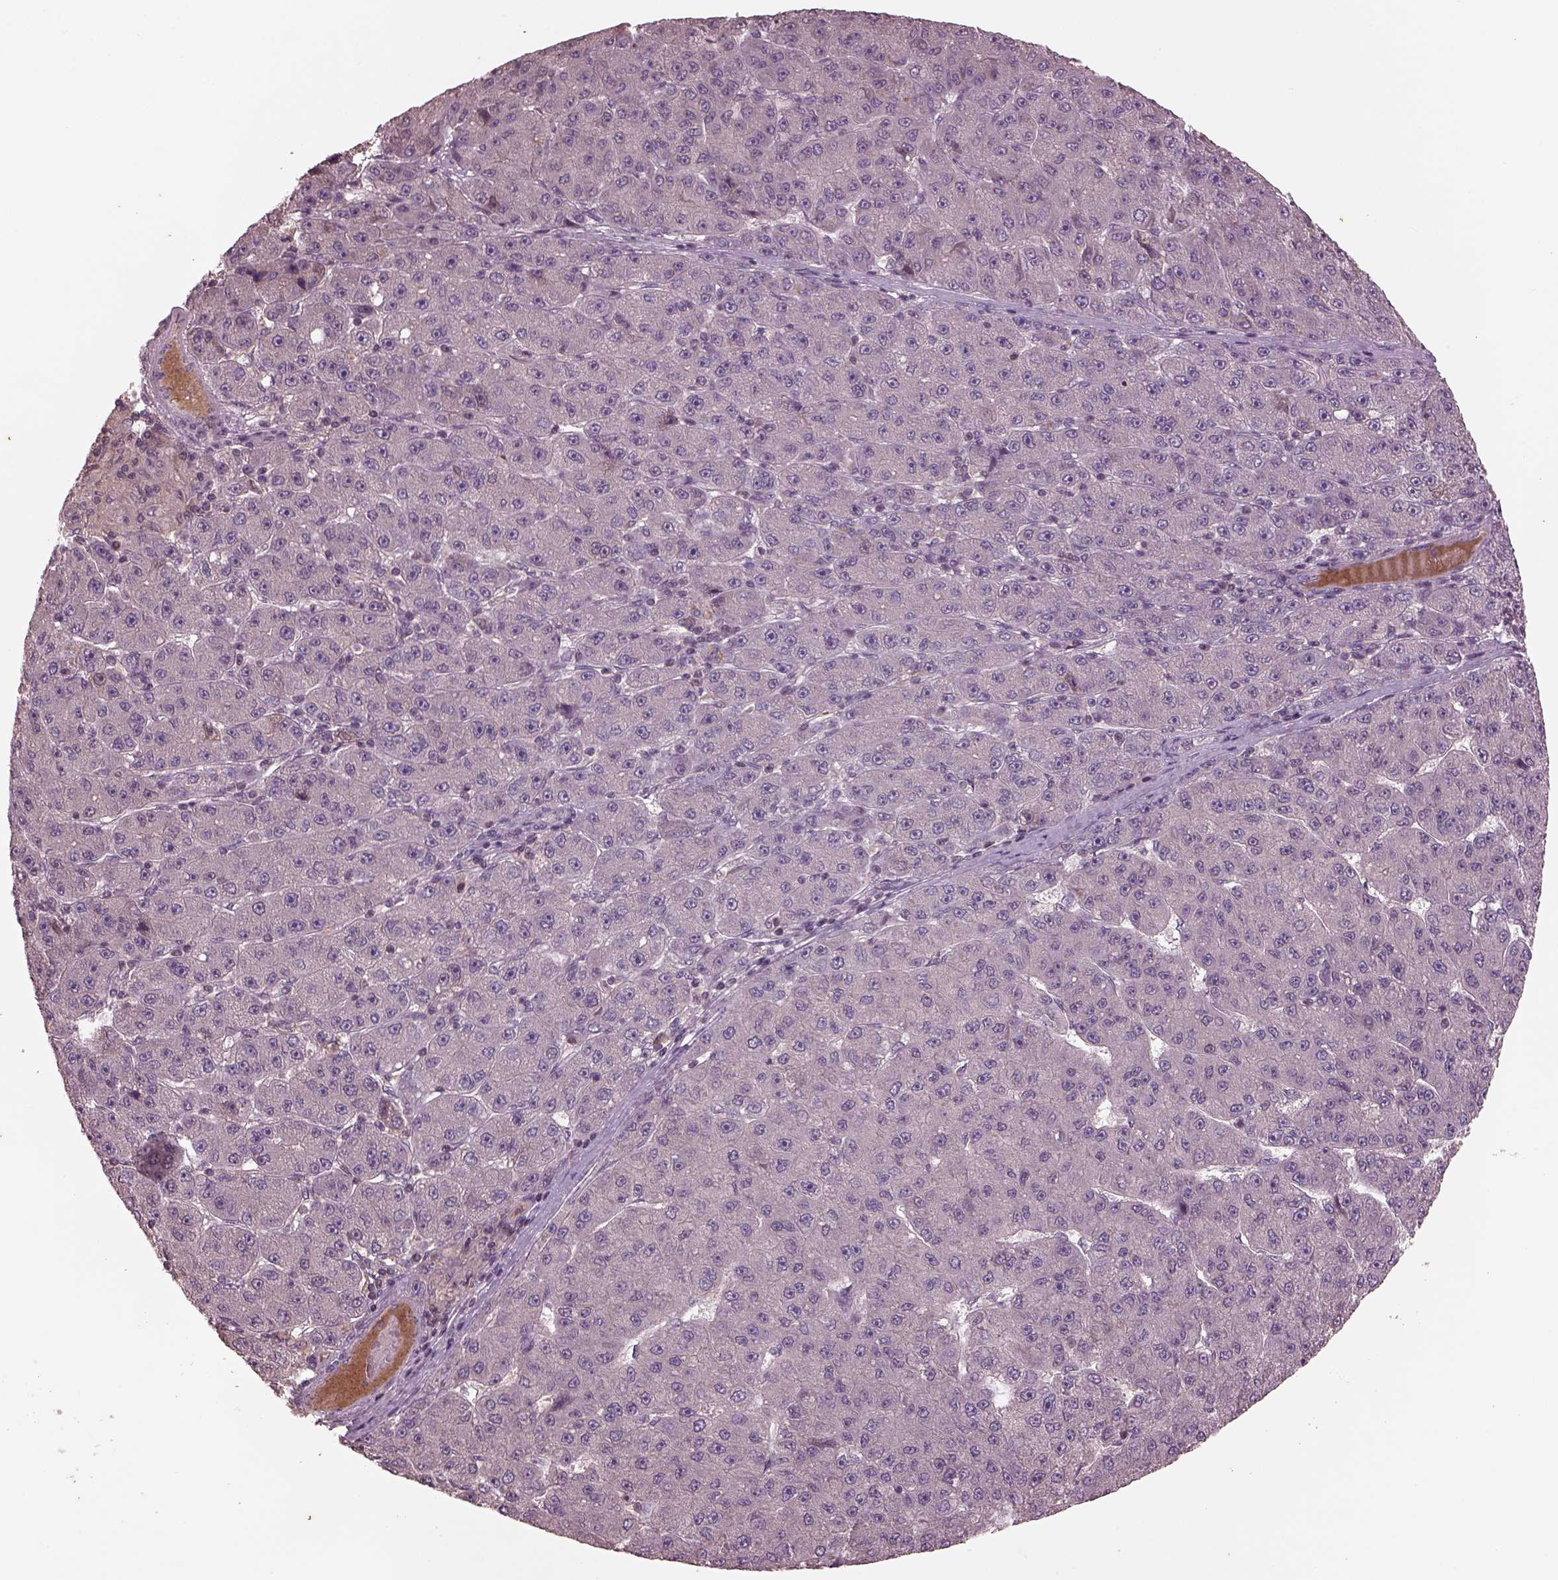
{"staining": {"intensity": "negative", "quantity": "none", "location": "none"}, "tissue": "liver cancer", "cell_type": "Tumor cells", "image_type": "cancer", "snomed": [{"axis": "morphology", "description": "Carcinoma, Hepatocellular, NOS"}, {"axis": "topography", "description": "Liver"}], "caption": "Immunohistochemistry of hepatocellular carcinoma (liver) shows no staining in tumor cells. (Brightfield microscopy of DAB immunohistochemistry at high magnification).", "gene": "PTX4", "patient": {"sex": "male", "age": 67}}